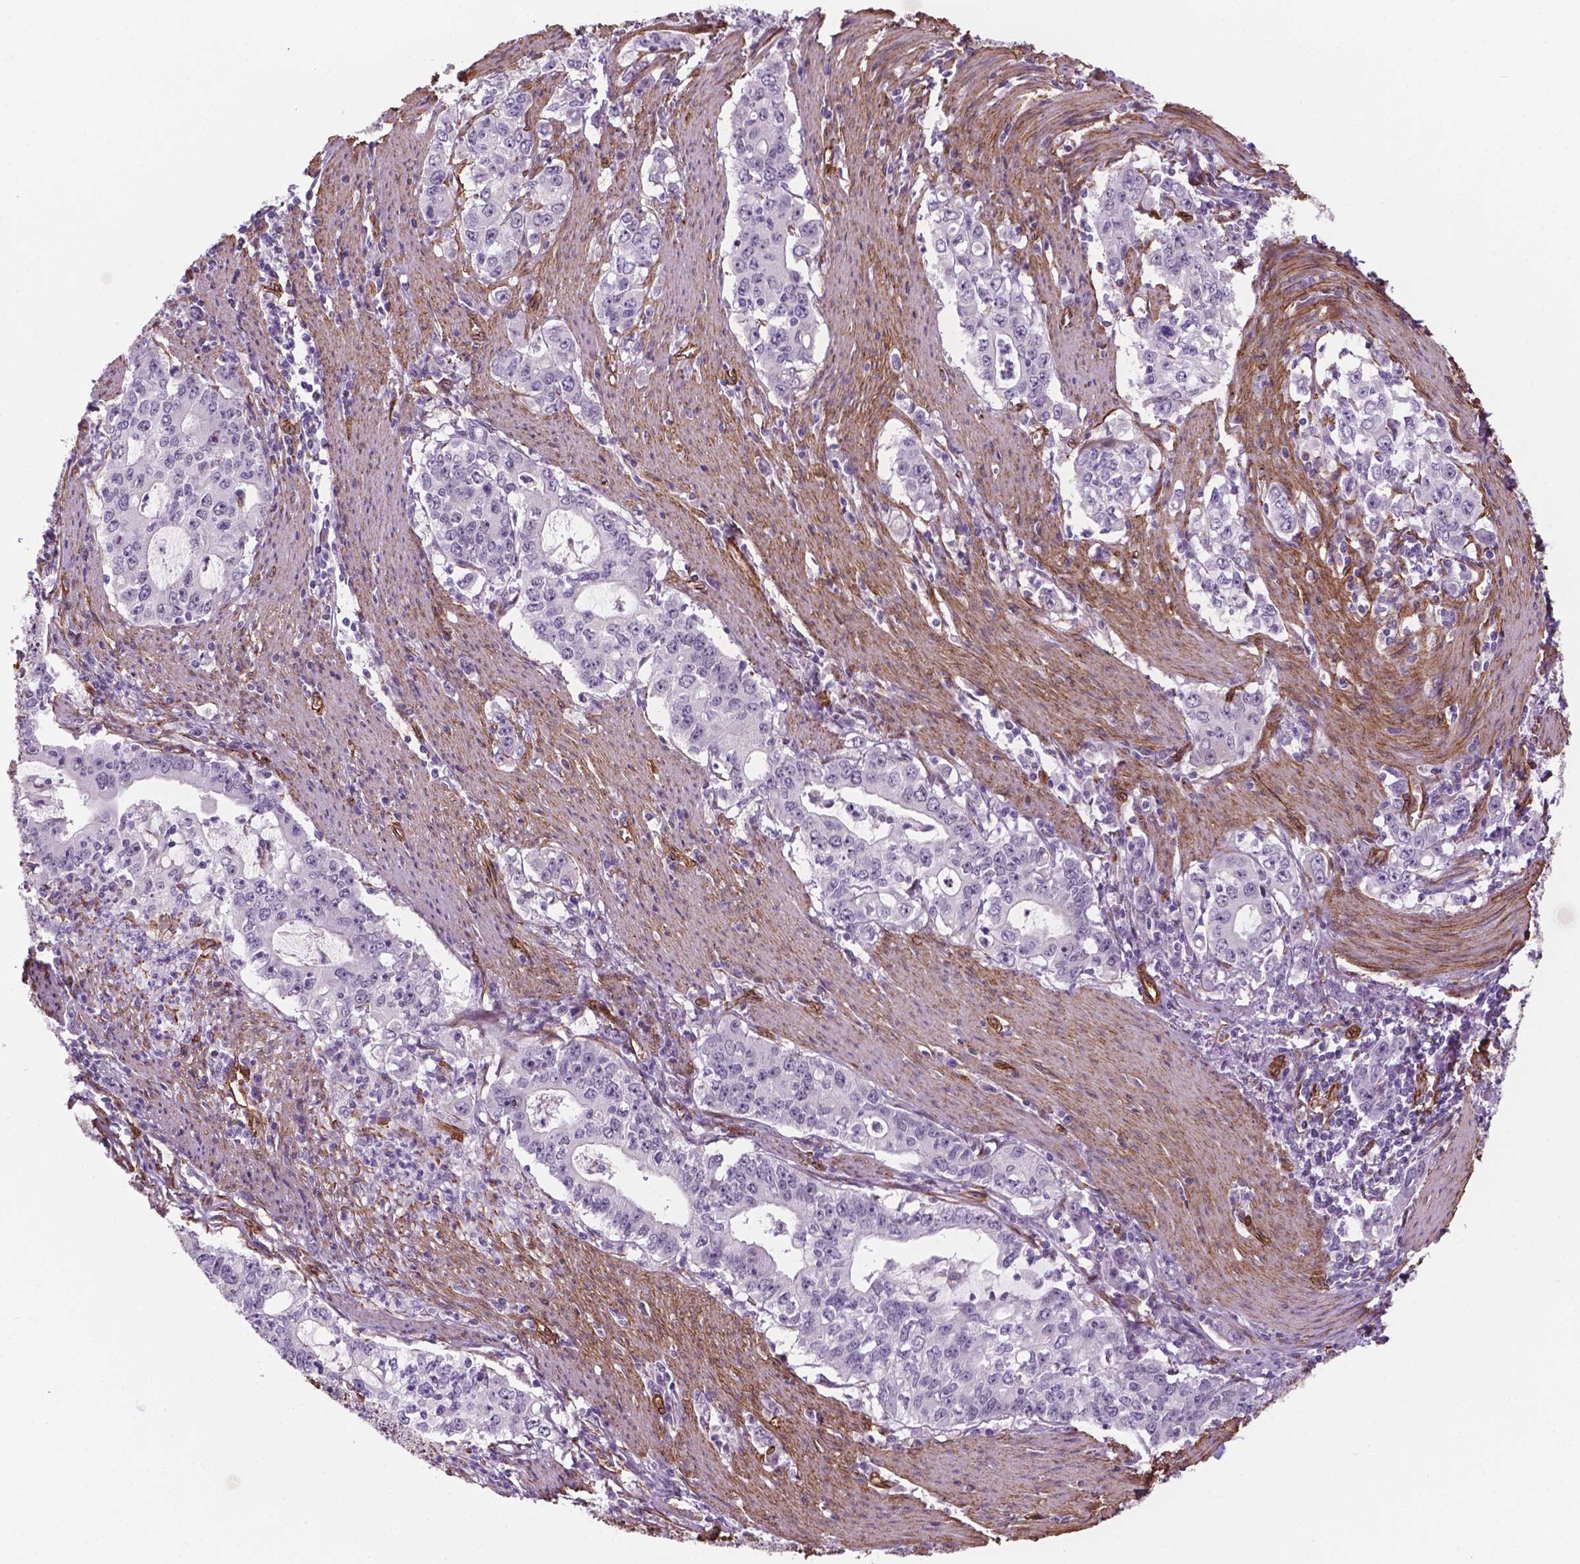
{"staining": {"intensity": "negative", "quantity": "none", "location": "none"}, "tissue": "stomach cancer", "cell_type": "Tumor cells", "image_type": "cancer", "snomed": [{"axis": "morphology", "description": "Adenocarcinoma, NOS"}, {"axis": "topography", "description": "Stomach, lower"}], "caption": "Immunohistochemistry photomicrograph of stomach cancer stained for a protein (brown), which displays no expression in tumor cells.", "gene": "EGFL8", "patient": {"sex": "female", "age": 72}}